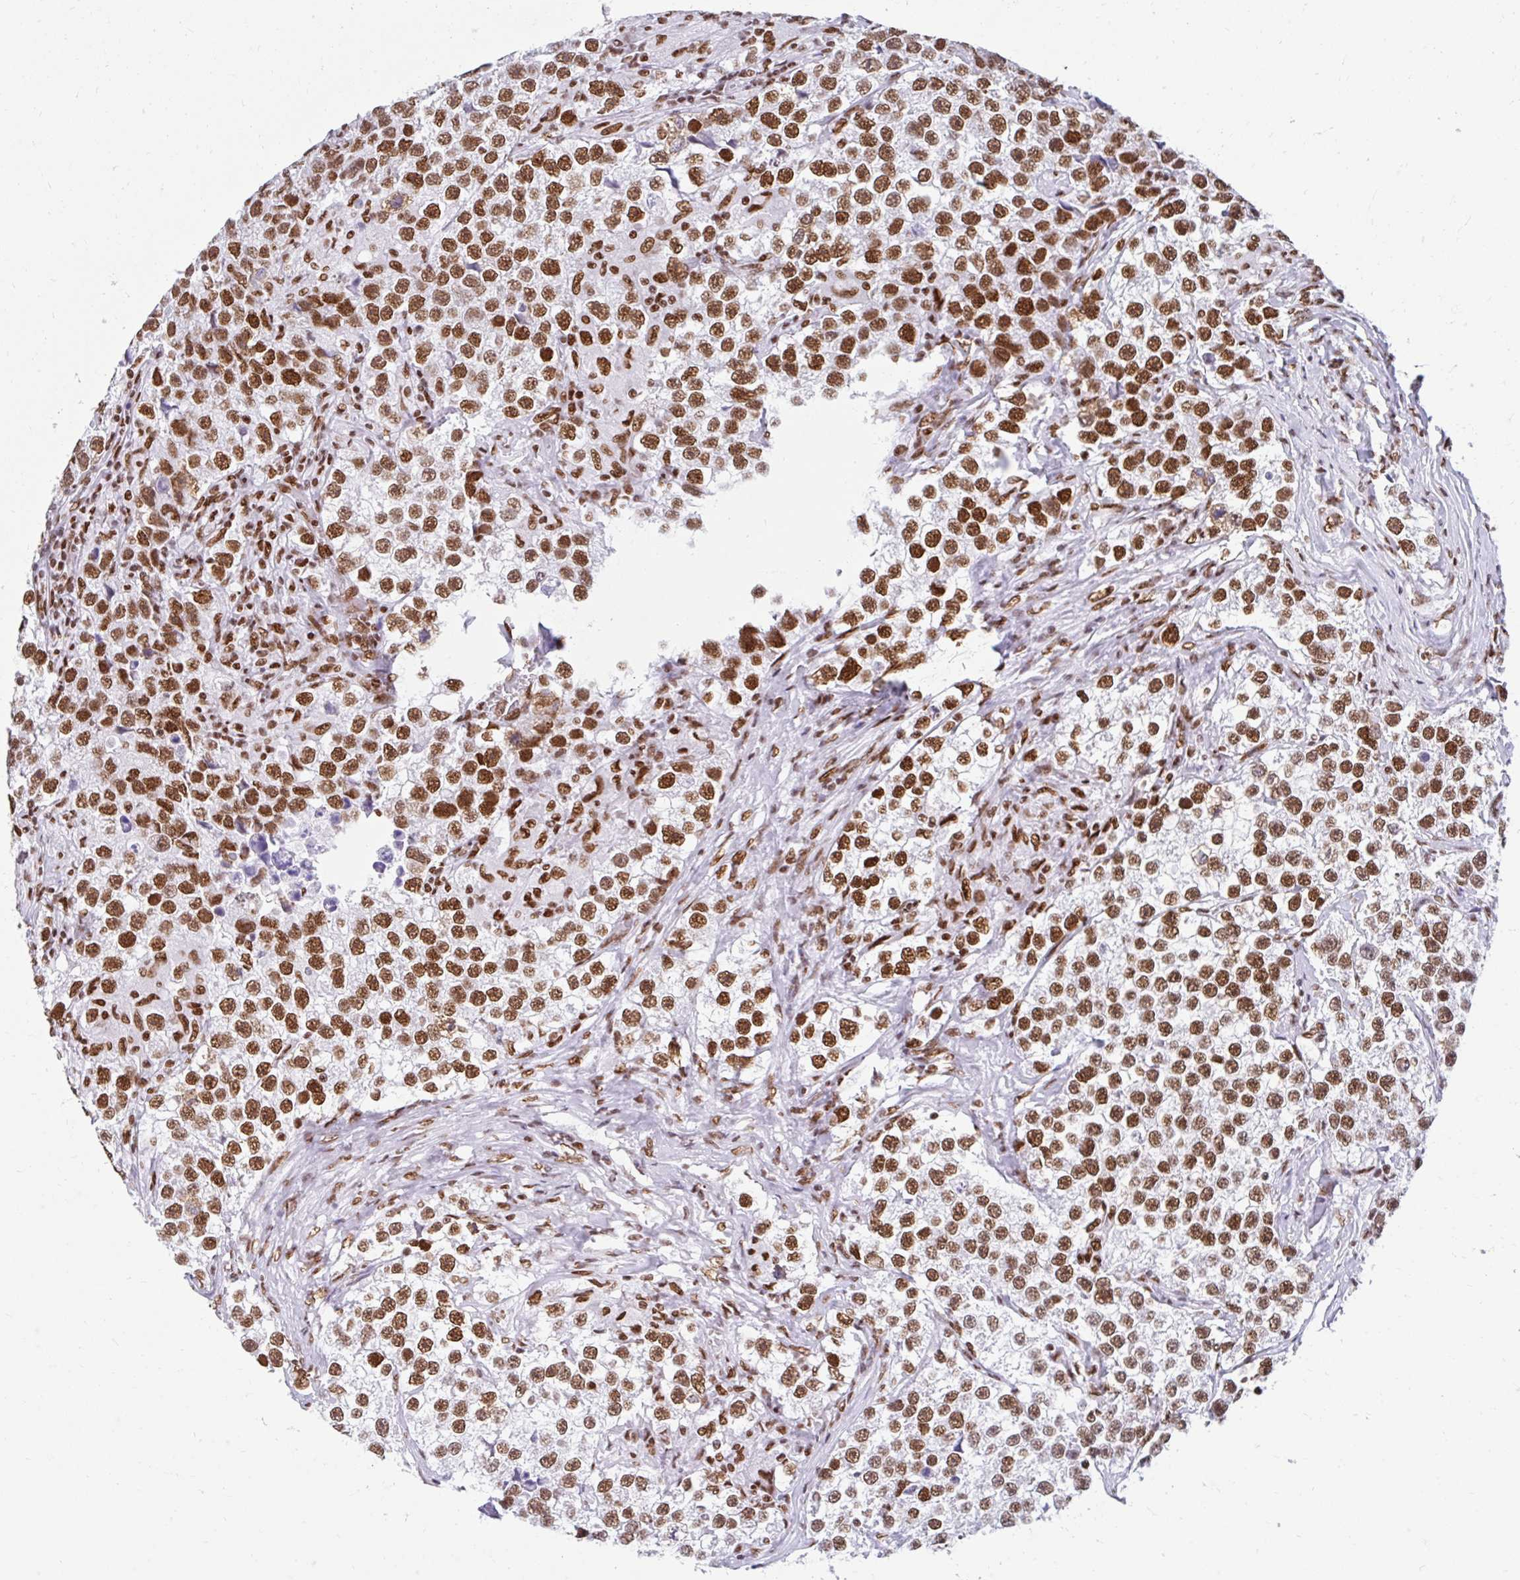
{"staining": {"intensity": "strong", "quantity": ">75%", "location": "nuclear"}, "tissue": "testis cancer", "cell_type": "Tumor cells", "image_type": "cancer", "snomed": [{"axis": "morphology", "description": "Seminoma, NOS"}, {"axis": "topography", "description": "Testis"}], "caption": "Testis cancer stained with a brown dye shows strong nuclear positive positivity in approximately >75% of tumor cells.", "gene": "KHDRBS1", "patient": {"sex": "male", "age": 46}}